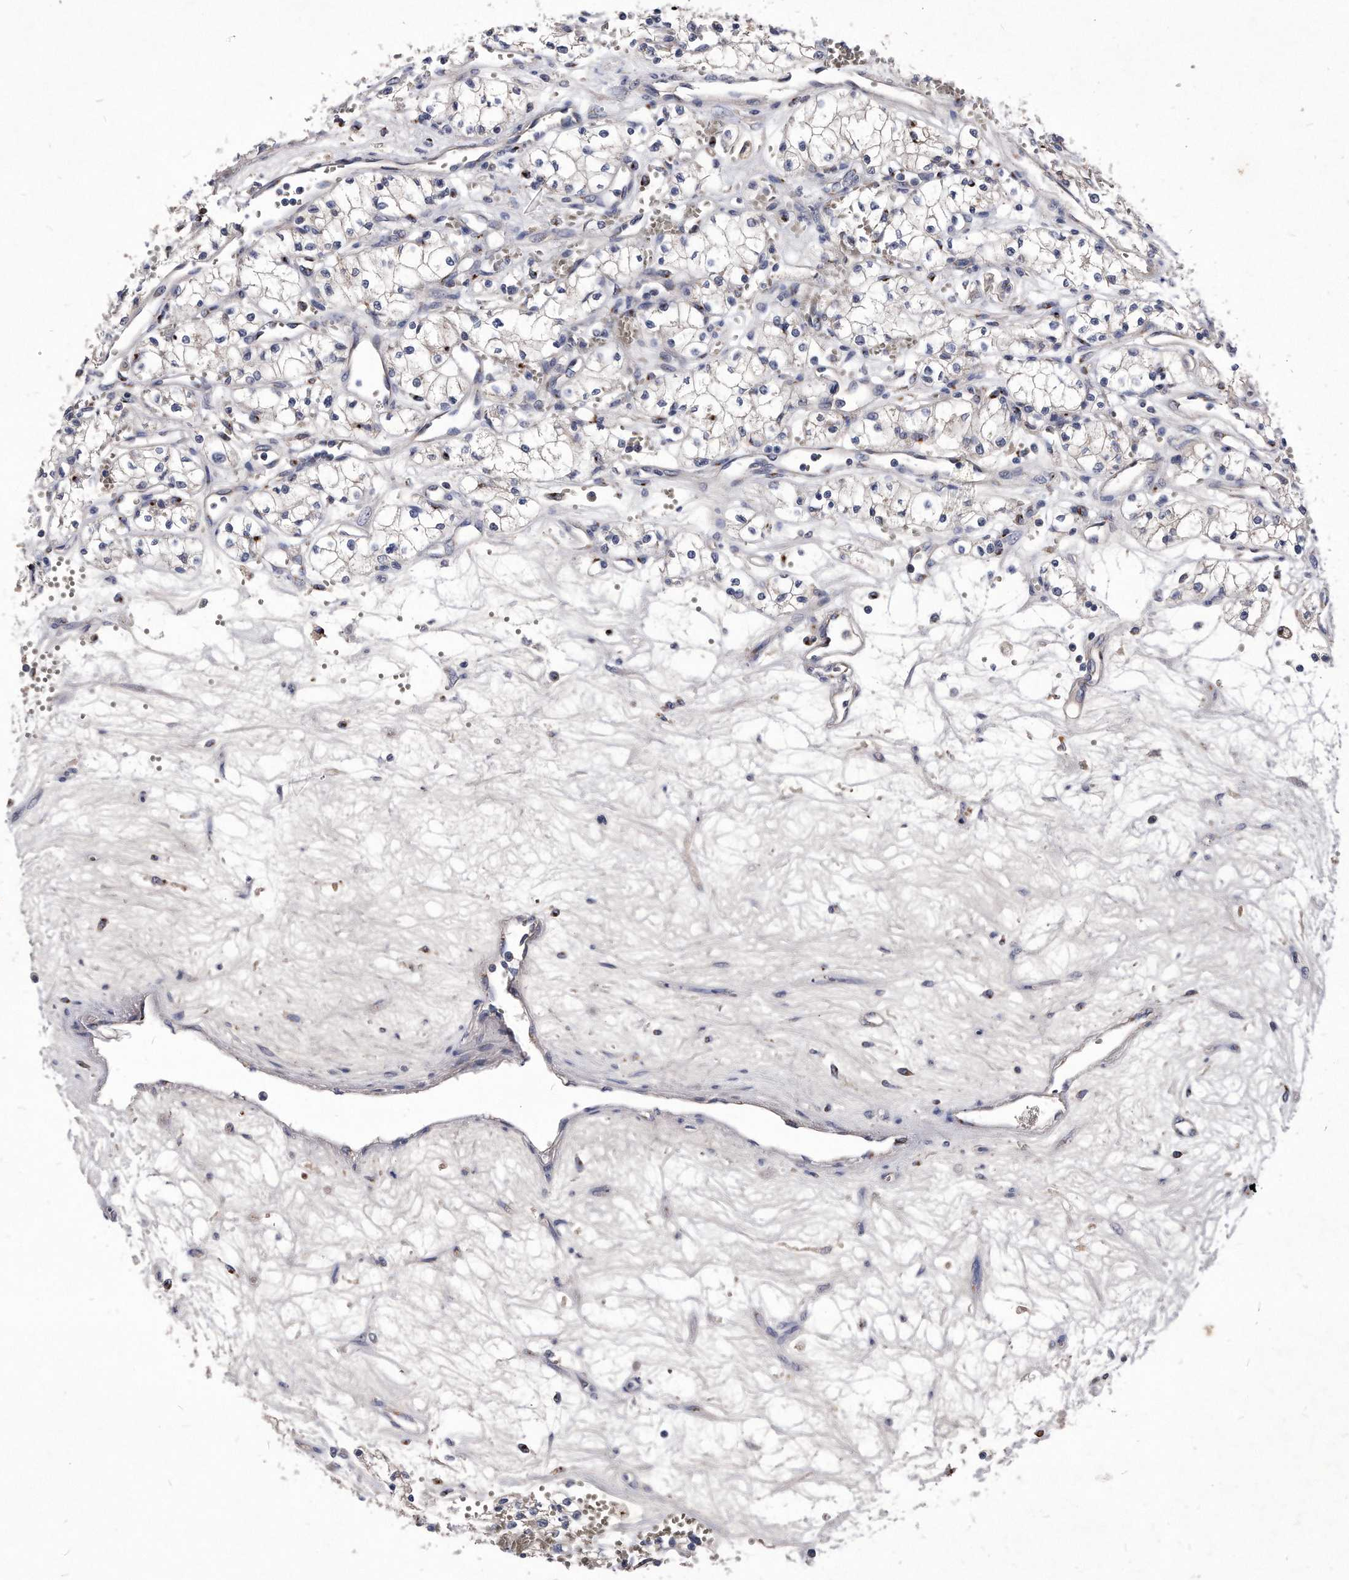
{"staining": {"intensity": "negative", "quantity": "none", "location": "none"}, "tissue": "renal cancer", "cell_type": "Tumor cells", "image_type": "cancer", "snomed": [{"axis": "morphology", "description": "Adenocarcinoma, NOS"}, {"axis": "topography", "description": "Kidney"}], "caption": "Tumor cells show no significant protein expression in renal cancer (adenocarcinoma).", "gene": "MGAT4A", "patient": {"sex": "male", "age": 59}}